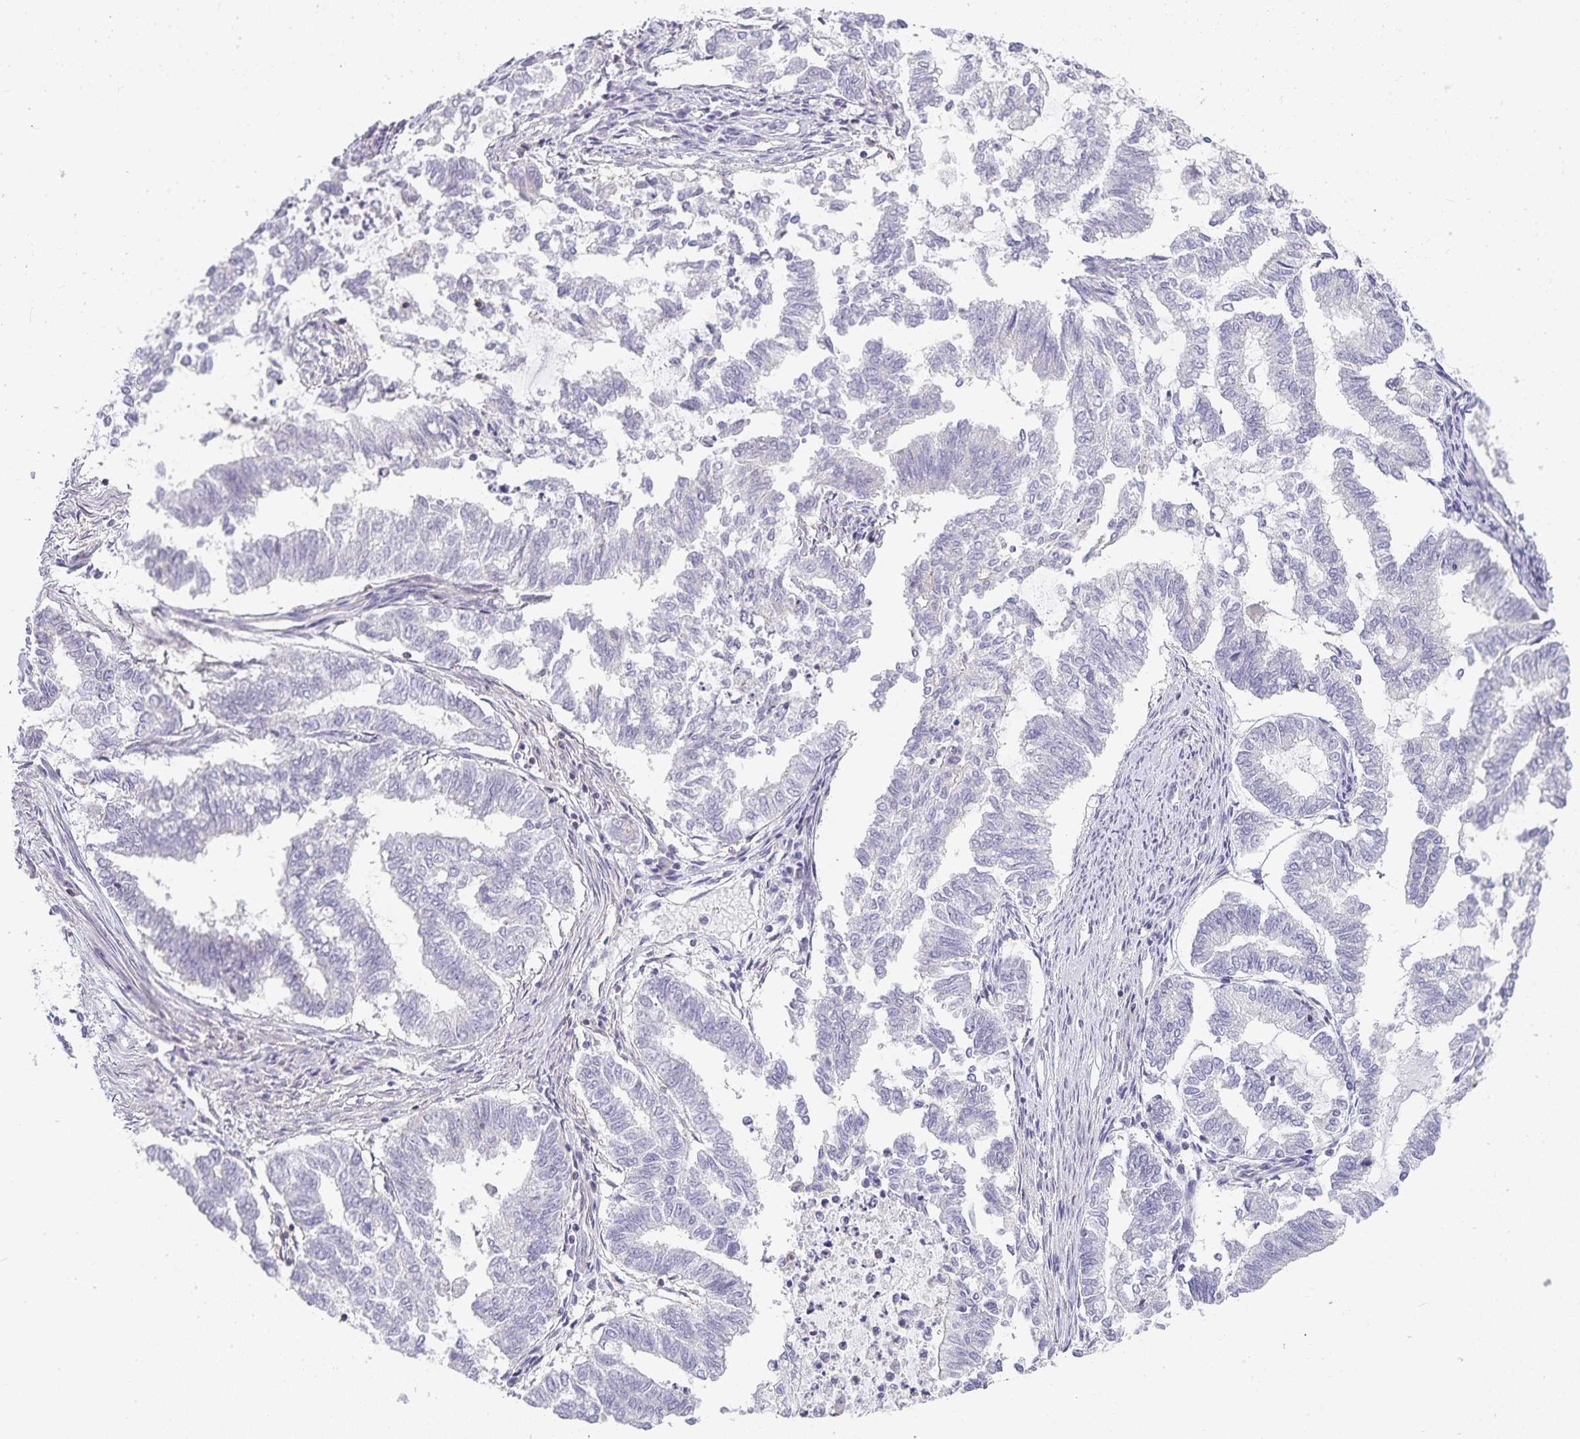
{"staining": {"intensity": "negative", "quantity": "none", "location": "none"}, "tissue": "endometrial cancer", "cell_type": "Tumor cells", "image_type": "cancer", "snomed": [{"axis": "morphology", "description": "Adenocarcinoma, NOS"}, {"axis": "topography", "description": "Endometrium"}], "caption": "Tumor cells are negative for brown protein staining in endometrial adenocarcinoma.", "gene": "GATA3", "patient": {"sex": "female", "age": 79}}